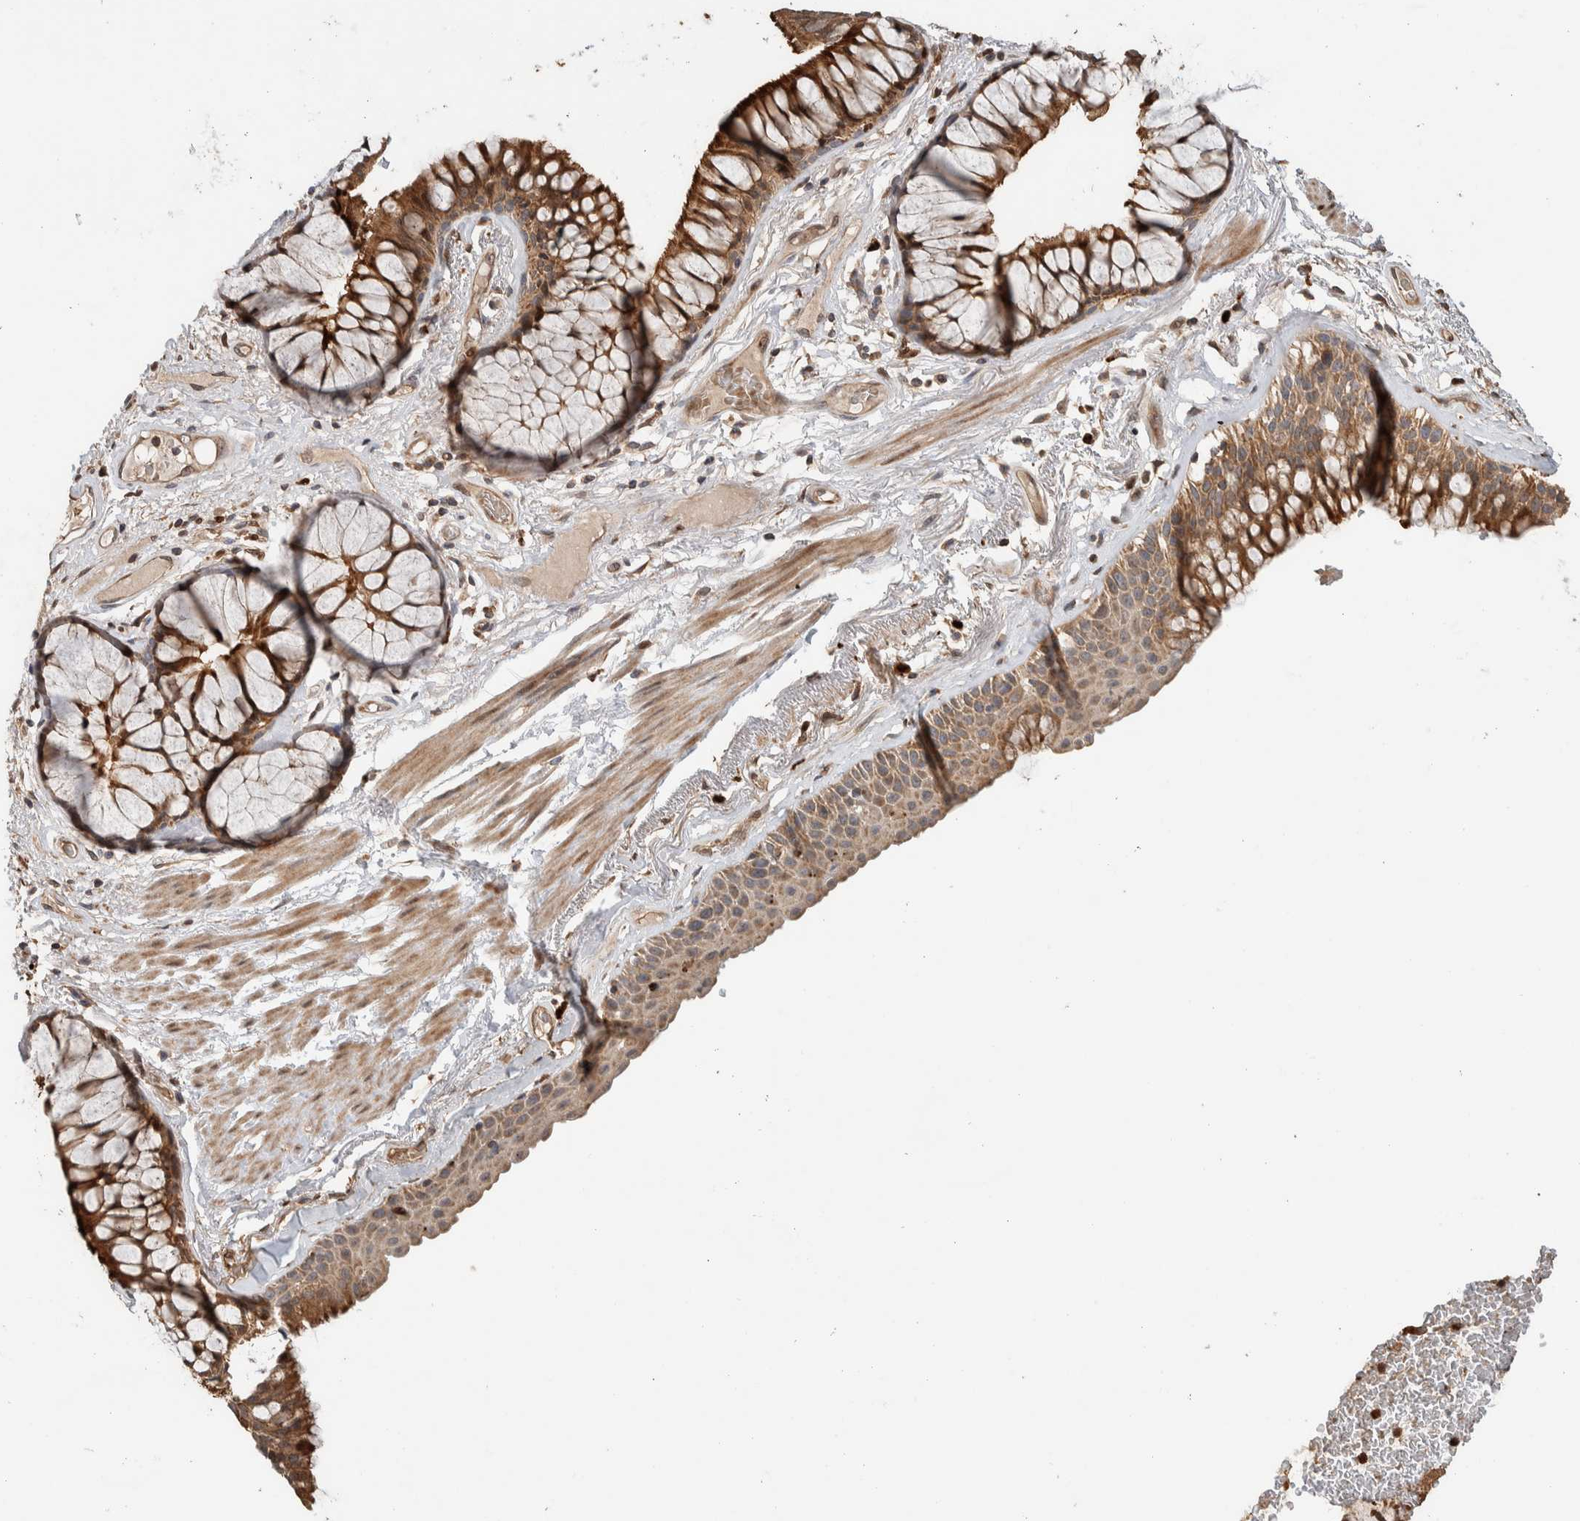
{"staining": {"intensity": "moderate", "quantity": ">75%", "location": "cytoplasmic/membranous"}, "tissue": "bronchus", "cell_type": "Respiratory epithelial cells", "image_type": "normal", "snomed": [{"axis": "morphology", "description": "Normal tissue, NOS"}, {"axis": "topography", "description": "Bronchus"}], "caption": "Immunohistochemistry (IHC) photomicrograph of normal bronchus: human bronchus stained using immunohistochemistry (IHC) exhibits medium levels of moderate protein expression localized specifically in the cytoplasmic/membranous of respiratory epithelial cells, appearing as a cytoplasmic/membranous brown color.", "gene": "VPS53", "patient": {"sex": "male", "age": 66}}